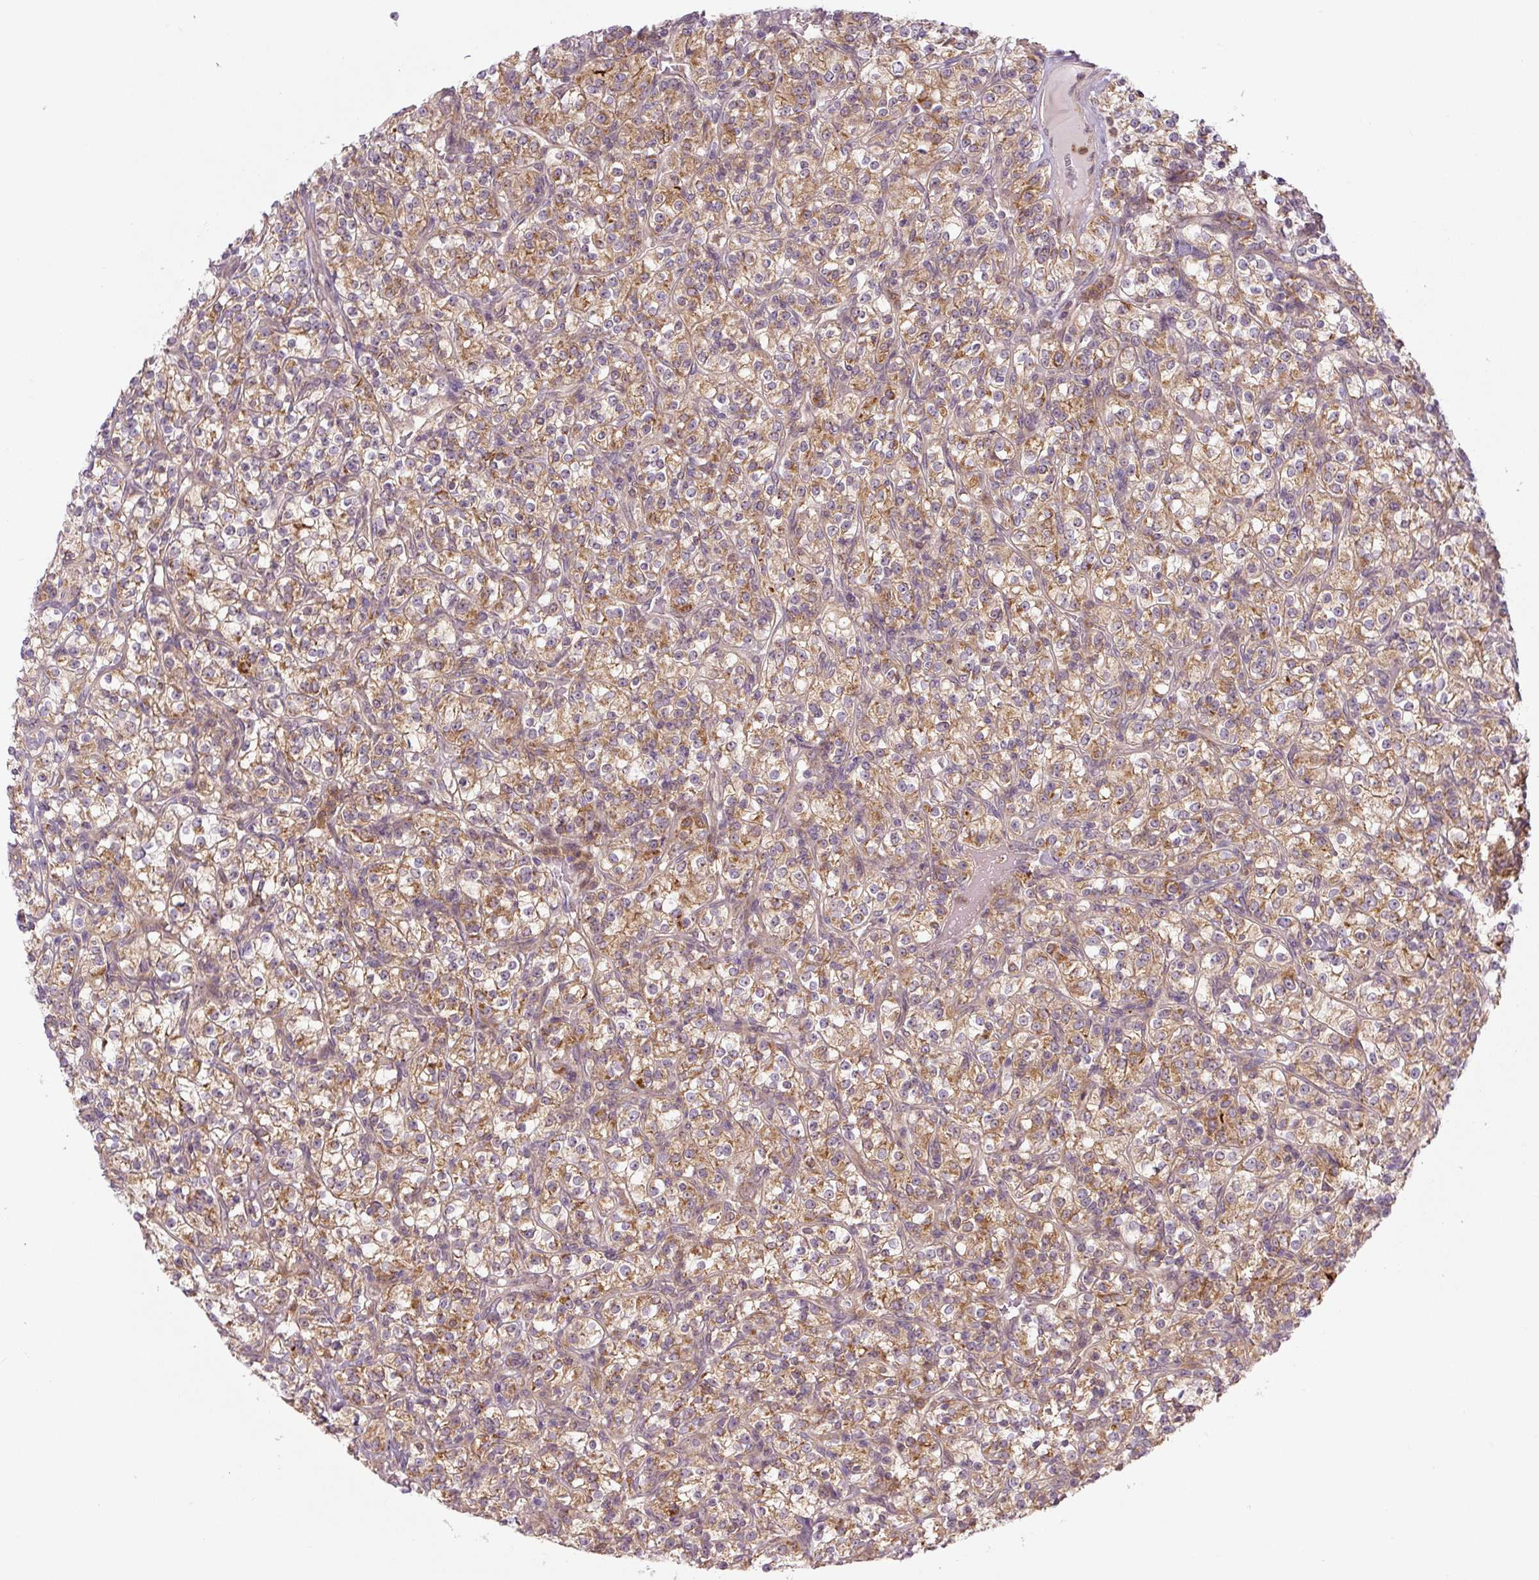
{"staining": {"intensity": "moderate", "quantity": ">75%", "location": "cytoplasmic/membranous"}, "tissue": "renal cancer", "cell_type": "Tumor cells", "image_type": "cancer", "snomed": [{"axis": "morphology", "description": "Adenocarcinoma, NOS"}, {"axis": "topography", "description": "Kidney"}], "caption": "Immunohistochemical staining of adenocarcinoma (renal) demonstrates medium levels of moderate cytoplasmic/membranous protein positivity in approximately >75% of tumor cells.", "gene": "ZSWIM7", "patient": {"sex": "male", "age": 77}}